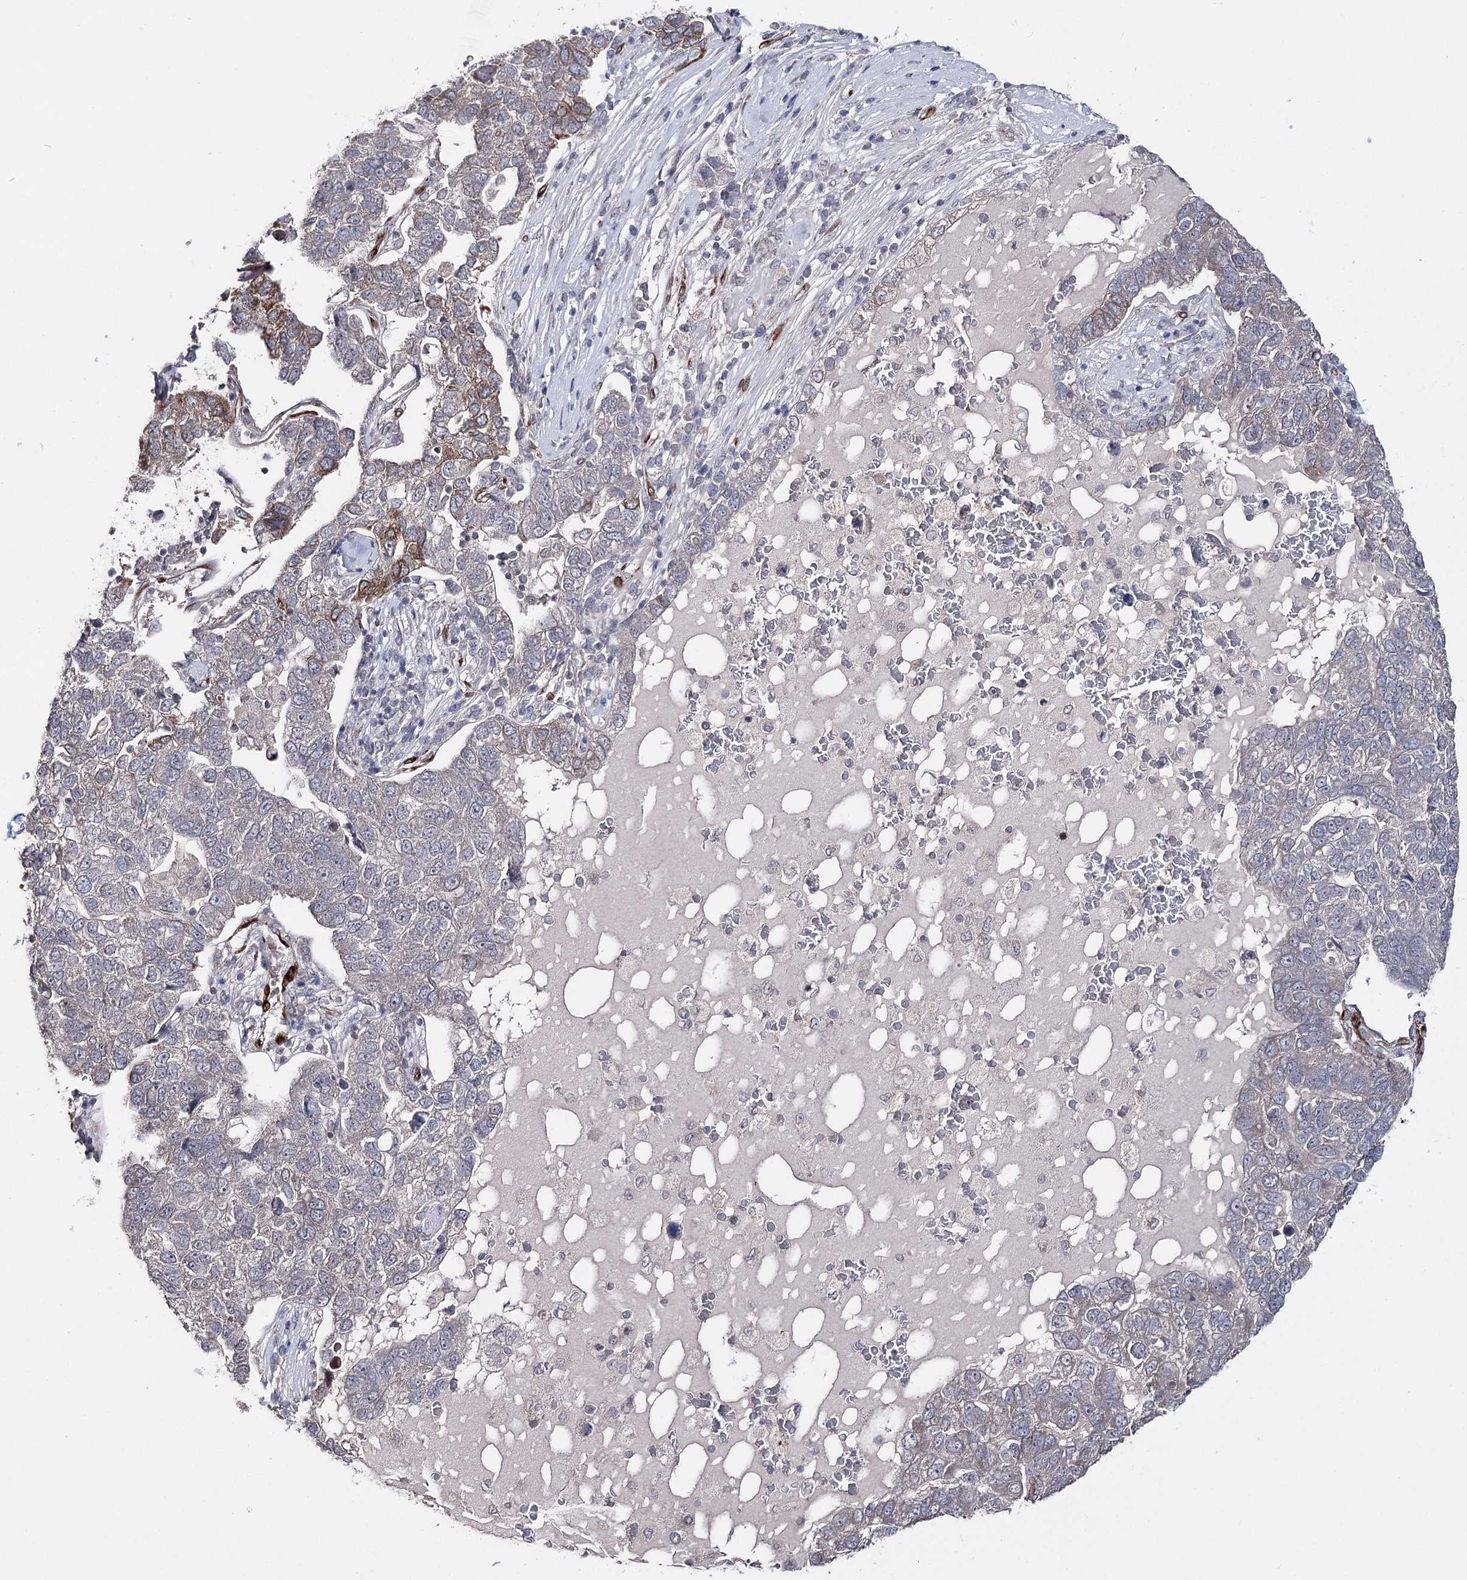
{"staining": {"intensity": "moderate", "quantity": "<25%", "location": "cytoplasmic/membranous"}, "tissue": "pancreatic cancer", "cell_type": "Tumor cells", "image_type": "cancer", "snomed": [{"axis": "morphology", "description": "Adenocarcinoma, NOS"}, {"axis": "topography", "description": "Pancreas"}], "caption": "Moderate cytoplasmic/membranous protein expression is identified in about <25% of tumor cells in adenocarcinoma (pancreatic).", "gene": "HSD11B2", "patient": {"sex": "female", "age": 61}}